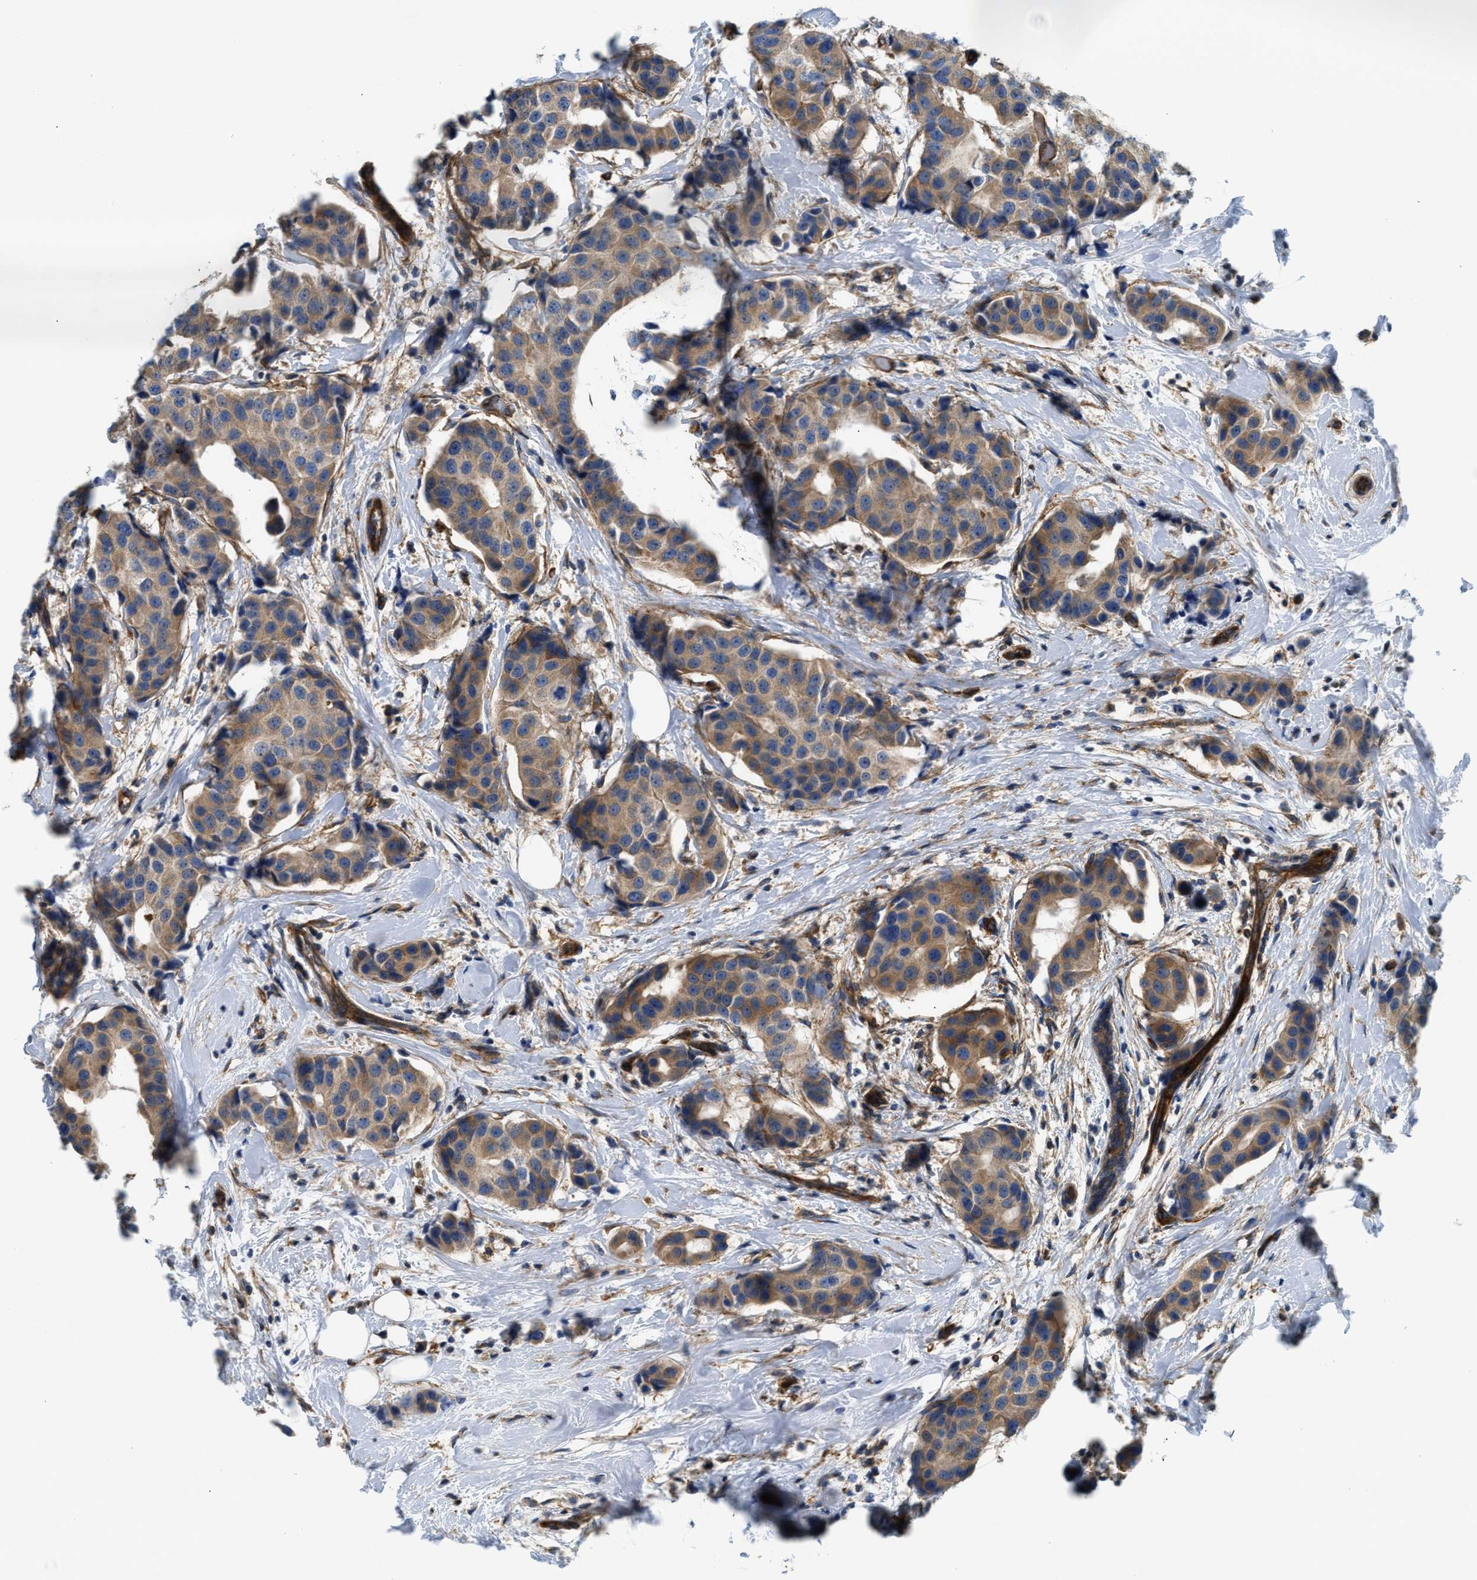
{"staining": {"intensity": "moderate", "quantity": ">75%", "location": "cytoplasmic/membranous"}, "tissue": "breast cancer", "cell_type": "Tumor cells", "image_type": "cancer", "snomed": [{"axis": "morphology", "description": "Normal tissue, NOS"}, {"axis": "morphology", "description": "Duct carcinoma"}, {"axis": "topography", "description": "Breast"}], "caption": "Immunohistochemical staining of human breast invasive ductal carcinoma shows medium levels of moderate cytoplasmic/membranous protein staining in approximately >75% of tumor cells.", "gene": "NSUN7", "patient": {"sex": "female", "age": 39}}